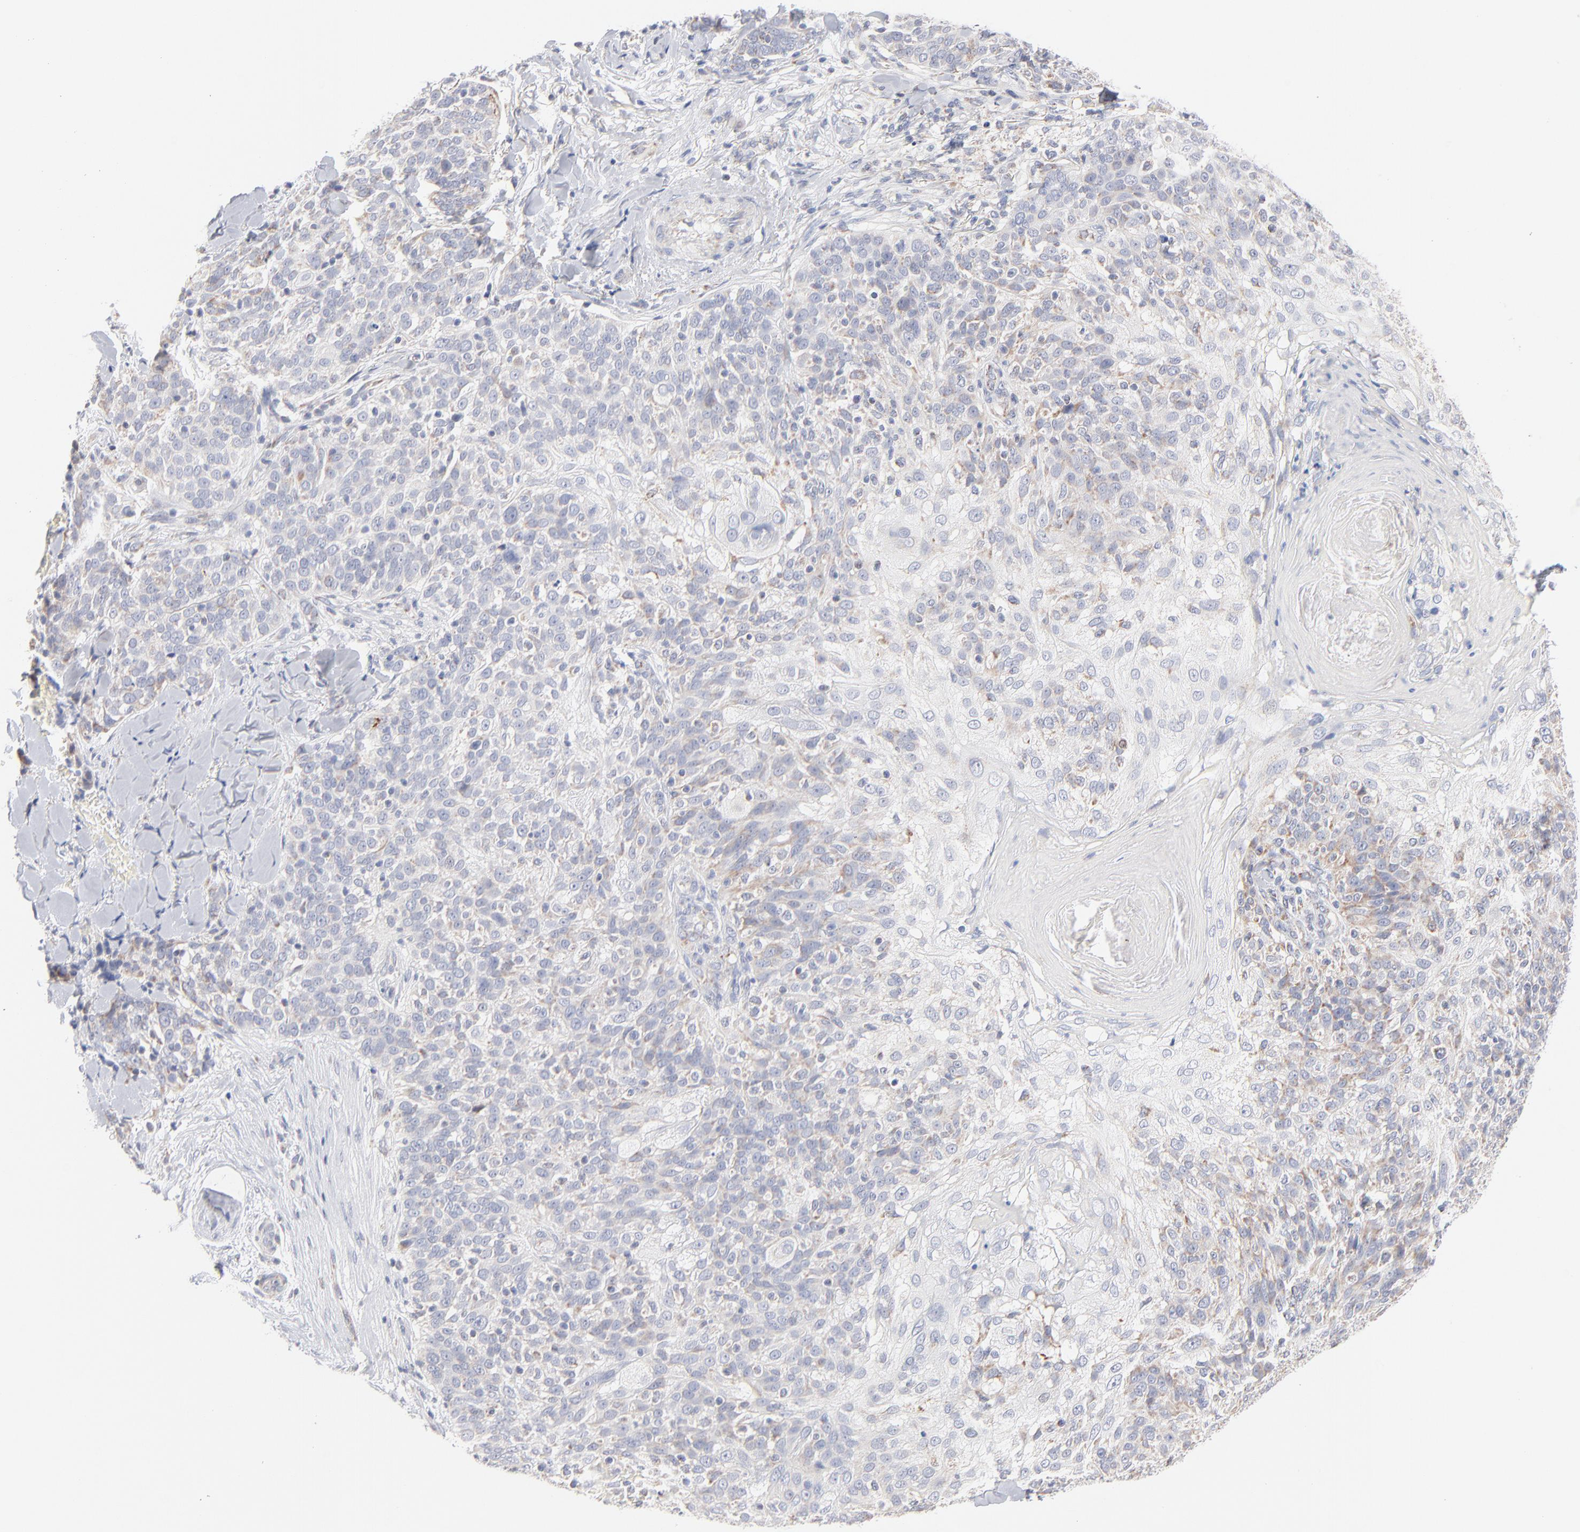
{"staining": {"intensity": "moderate", "quantity": "<25%", "location": "cytoplasmic/membranous"}, "tissue": "skin cancer", "cell_type": "Tumor cells", "image_type": "cancer", "snomed": [{"axis": "morphology", "description": "Normal tissue, NOS"}, {"axis": "morphology", "description": "Squamous cell carcinoma, NOS"}, {"axis": "topography", "description": "Skin"}], "caption": "Skin squamous cell carcinoma stained with a brown dye reveals moderate cytoplasmic/membranous positive staining in approximately <25% of tumor cells.", "gene": "MRPL58", "patient": {"sex": "female", "age": 83}}